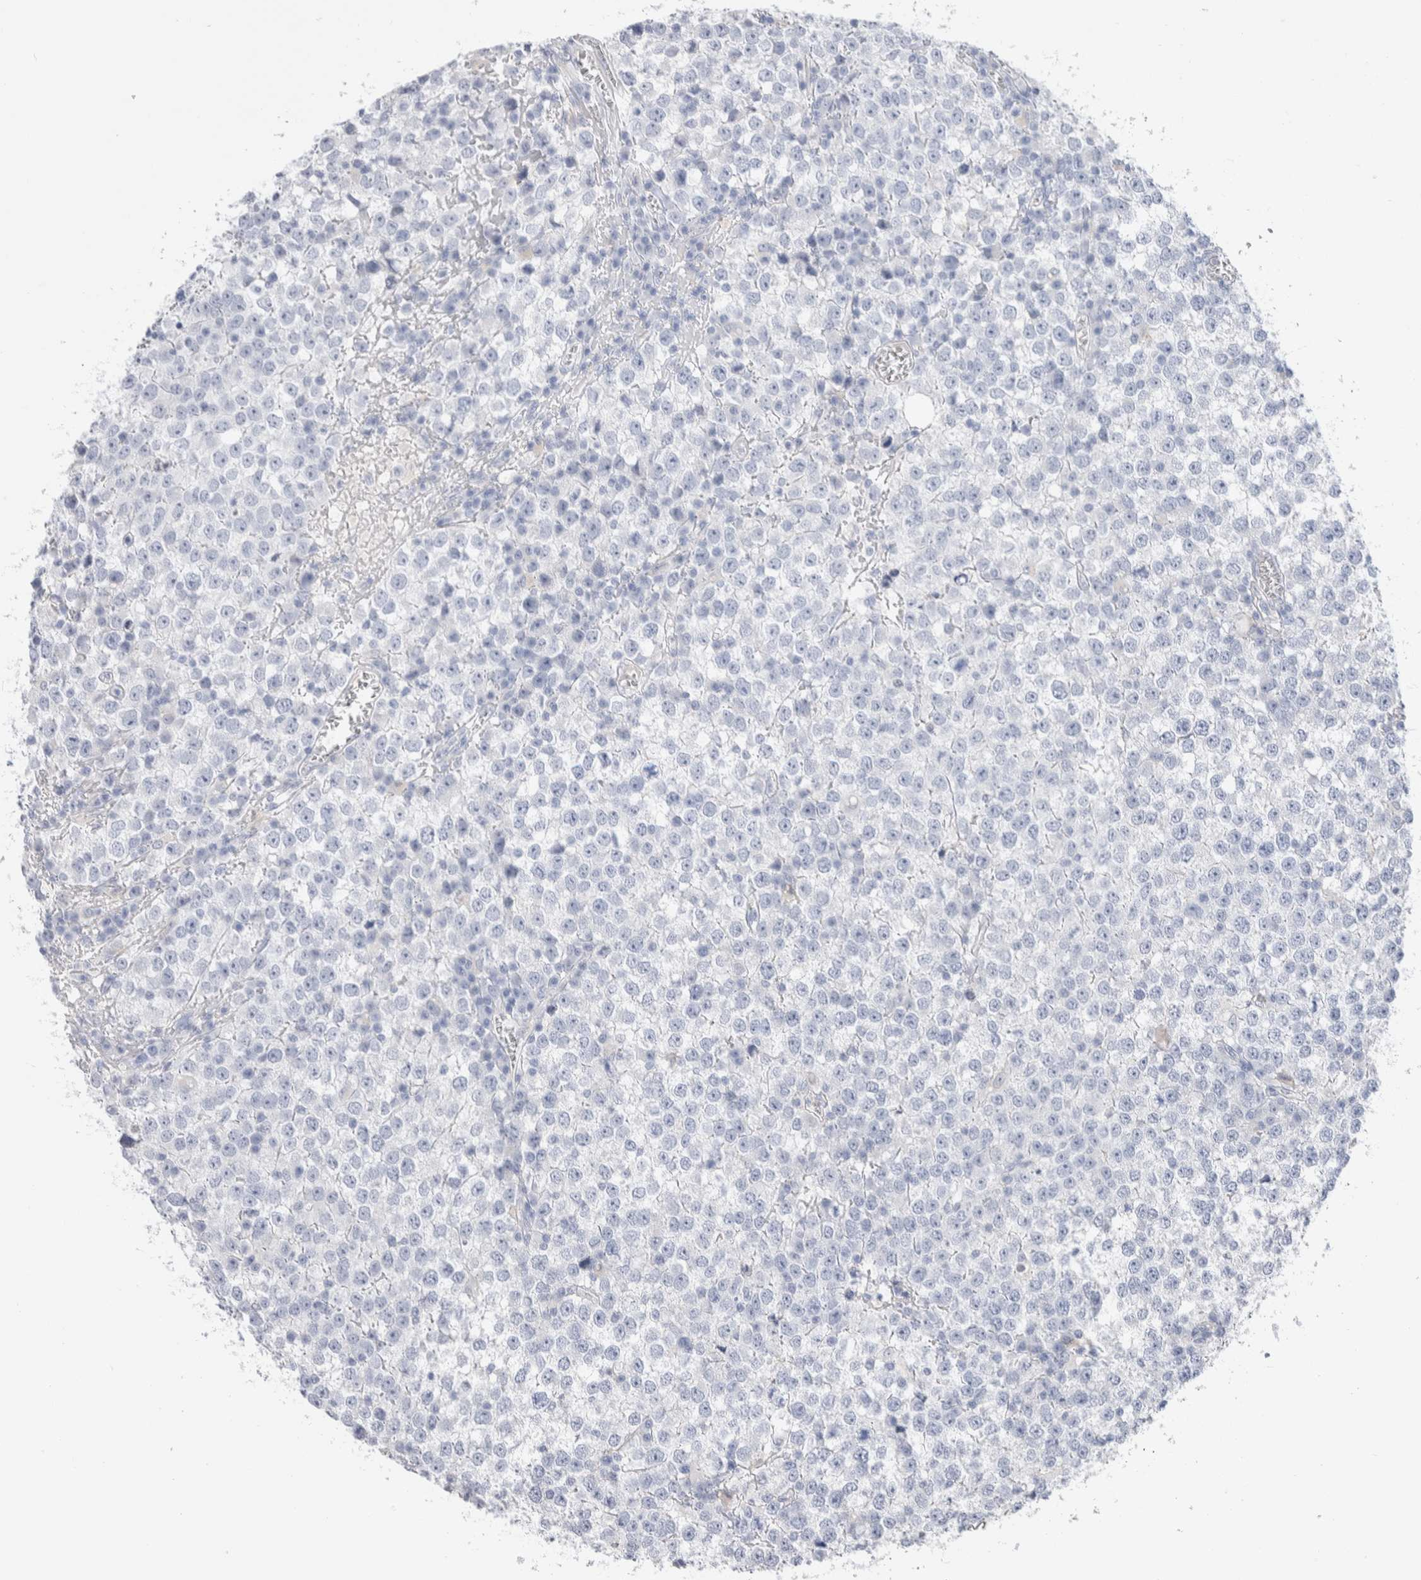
{"staining": {"intensity": "negative", "quantity": "none", "location": "none"}, "tissue": "testis cancer", "cell_type": "Tumor cells", "image_type": "cancer", "snomed": [{"axis": "morphology", "description": "Seminoma, NOS"}, {"axis": "topography", "description": "Testis"}], "caption": "IHC photomicrograph of neoplastic tissue: human seminoma (testis) stained with DAB shows no significant protein expression in tumor cells. The staining is performed using DAB (3,3'-diaminobenzidine) brown chromogen with nuclei counter-stained in using hematoxylin.", "gene": "GDA", "patient": {"sex": "male", "age": 65}}